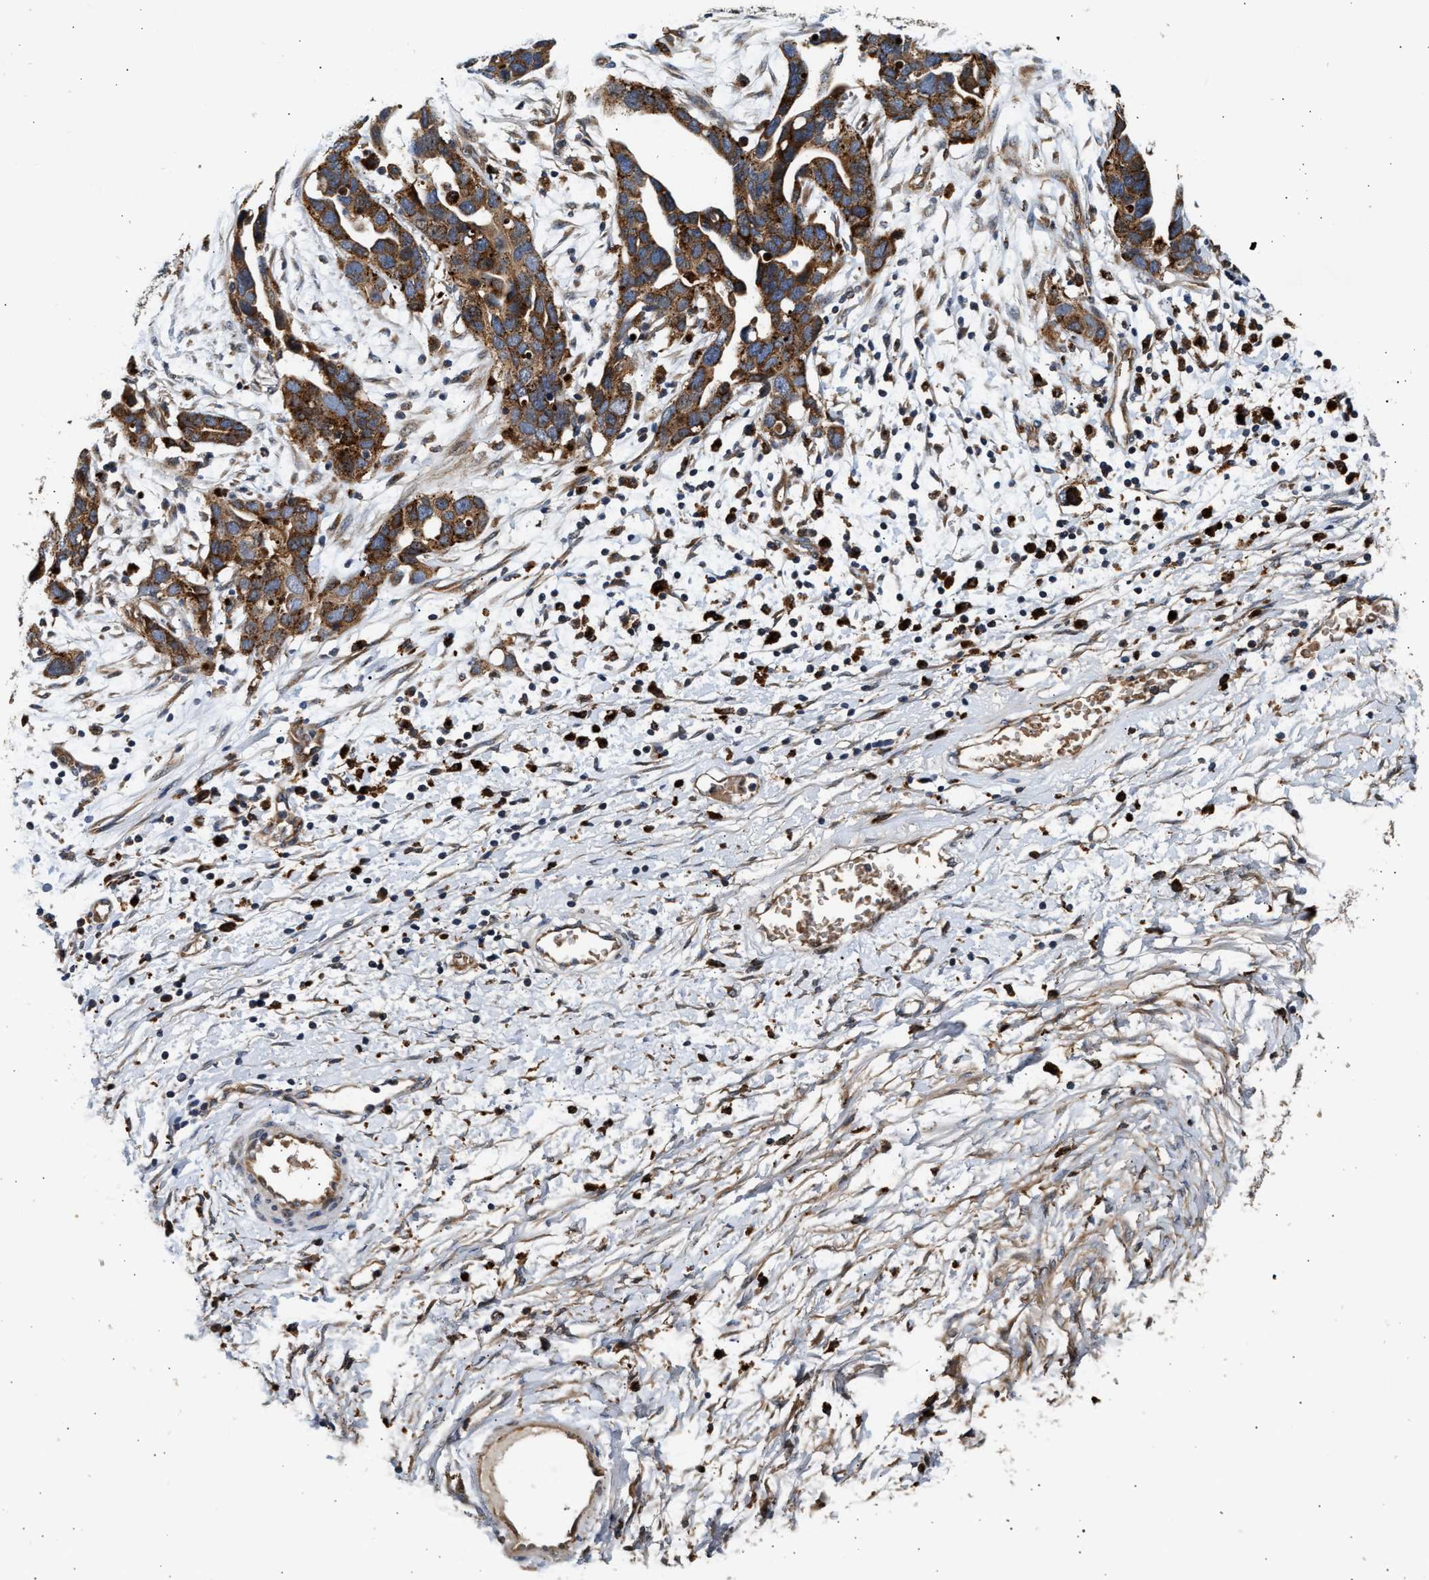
{"staining": {"intensity": "strong", "quantity": ">75%", "location": "cytoplasmic/membranous"}, "tissue": "ovarian cancer", "cell_type": "Tumor cells", "image_type": "cancer", "snomed": [{"axis": "morphology", "description": "Cystadenocarcinoma, serous, NOS"}, {"axis": "topography", "description": "Ovary"}], "caption": "High-magnification brightfield microscopy of ovarian cancer stained with DAB (3,3'-diaminobenzidine) (brown) and counterstained with hematoxylin (blue). tumor cells exhibit strong cytoplasmic/membranous positivity is seen in about>75% of cells.", "gene": "PLD3", "patient": {"sex": "female", "age": 54}}